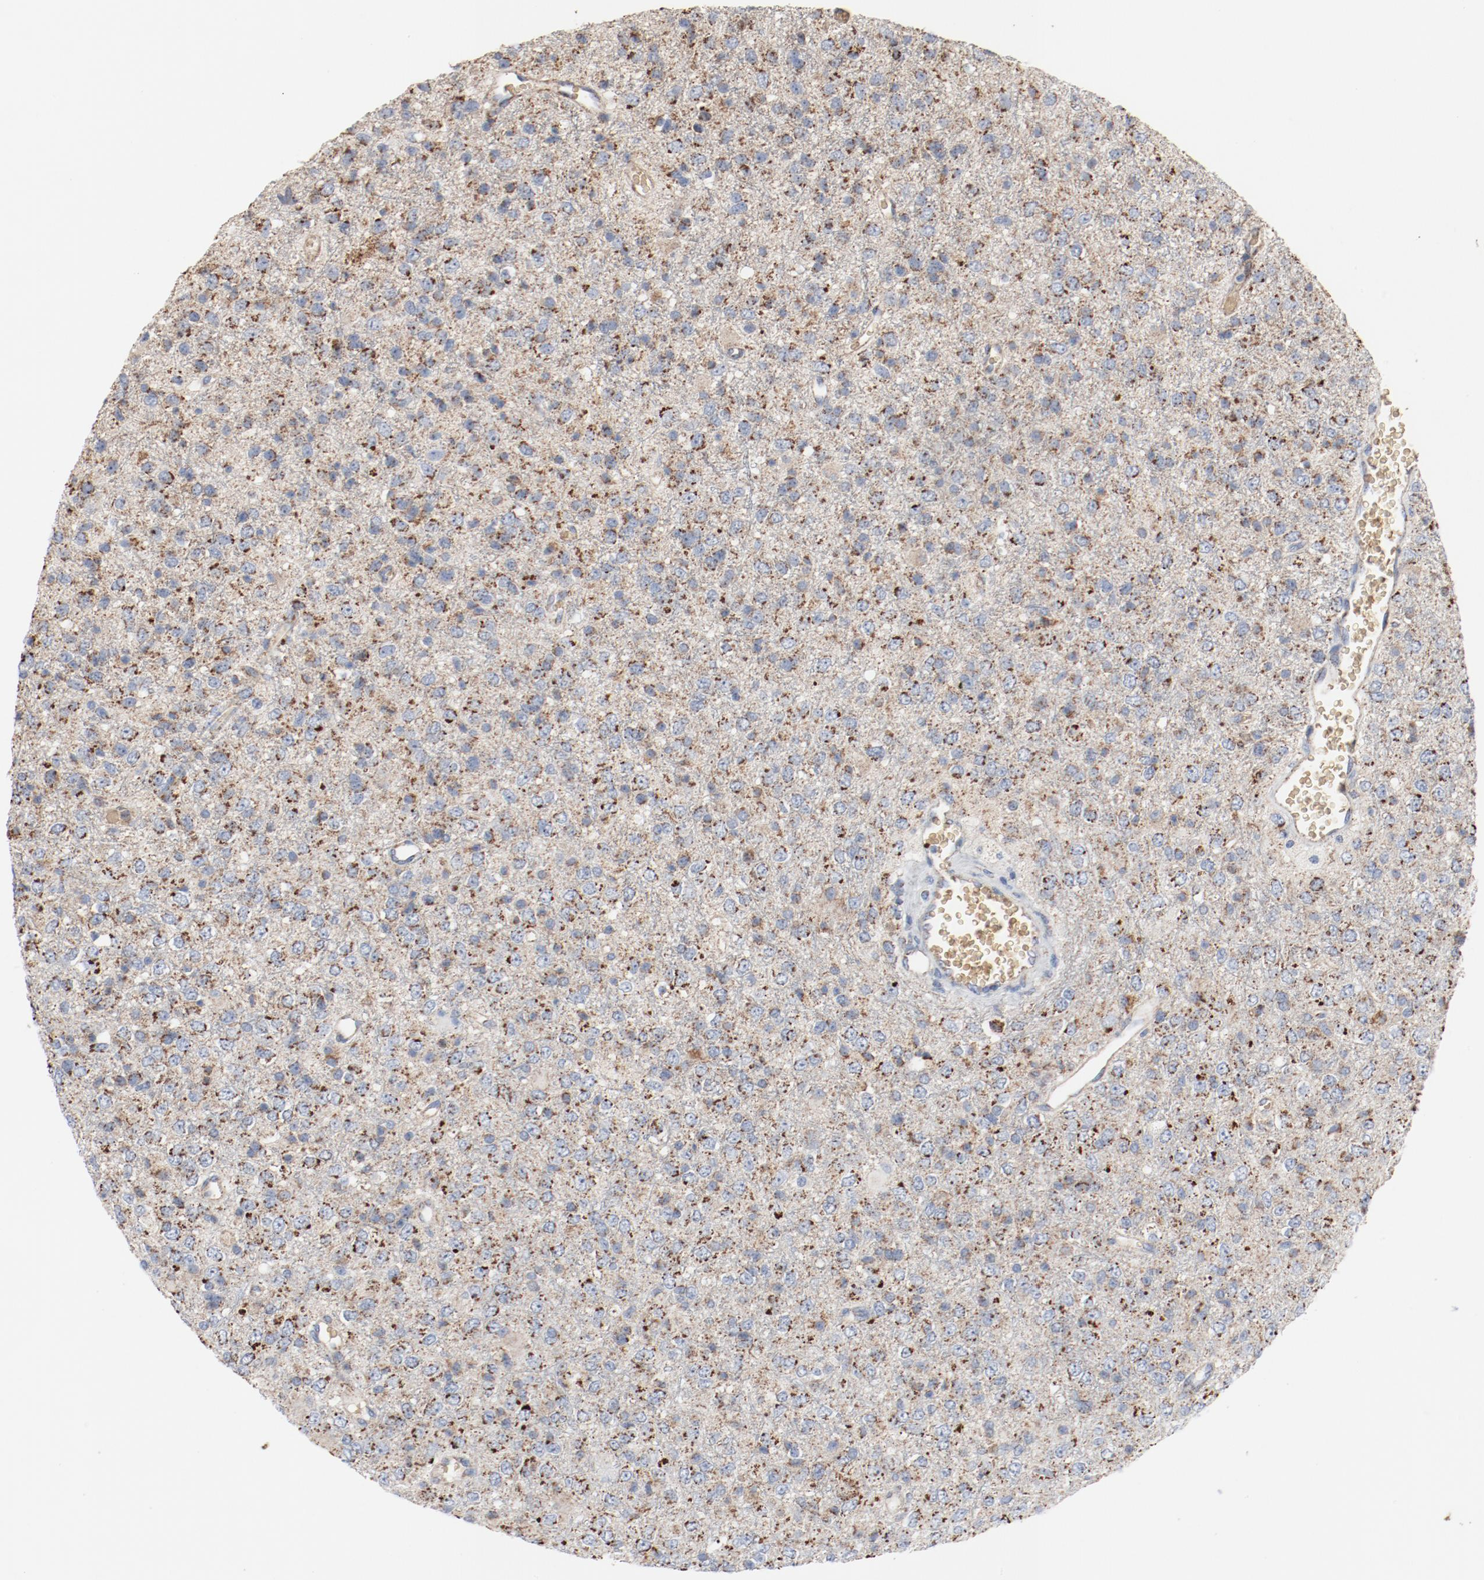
{"staining": {"intensity": "weak", "quantity": ">75%", "location": "cytoplasmic/membranous"}, "tissue": "glioma", "cell_type": "Tumor cells", "image_type": "cancer", "snomed": [{"axis": "morphology", "description": "Glioma, malignant, High grade"}, {"axis": "topography", "description": "pancreas cauda"}], "caption": "Weak cytoplasmic/membranous expression for a protein is identified in about >75% of tumor cells of malignant glioma (high-grade) using immunohistochemistry.", "gene": "NDUFB8", "patient": {"sex": "male", "age": 60}}